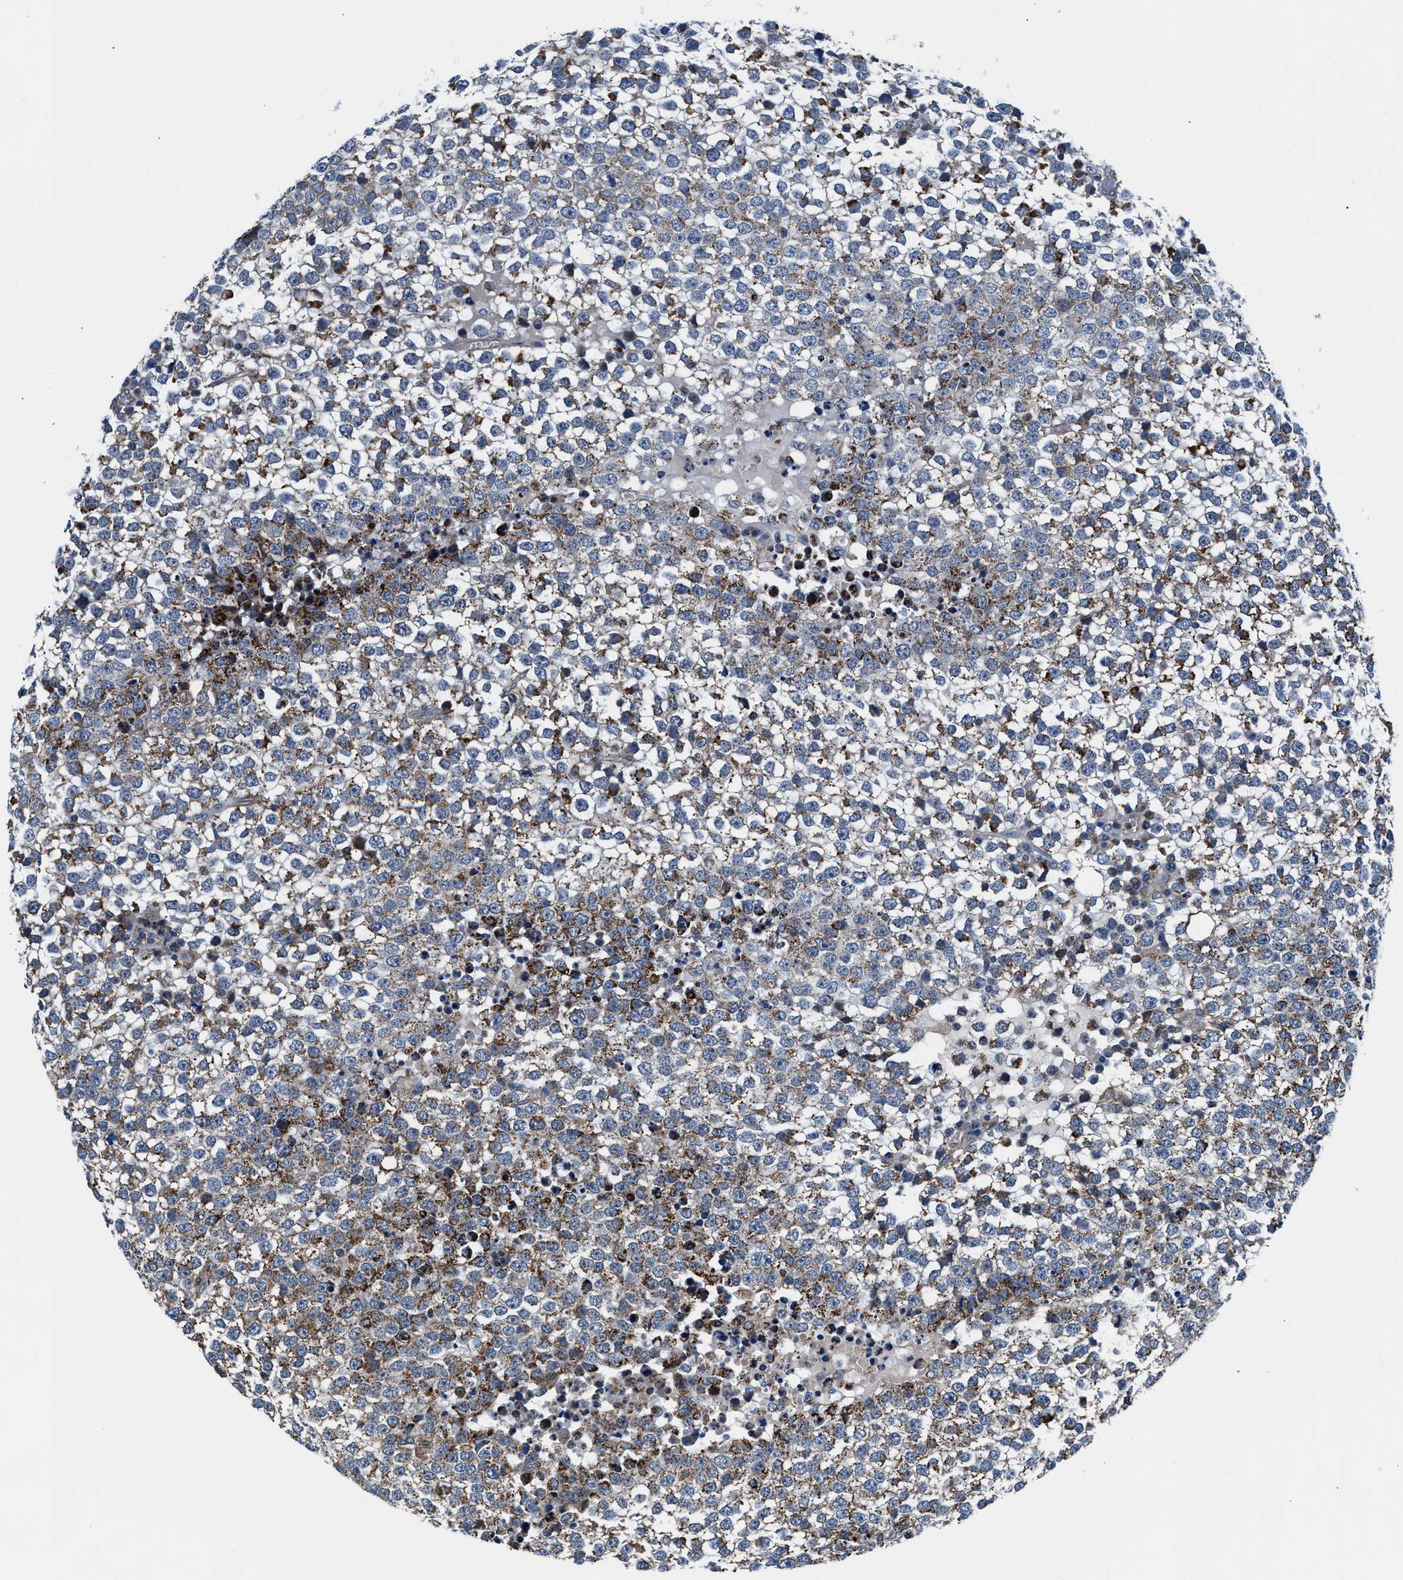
{"staining": {"intensity": "moderate", "quantity": ">75%", "location": "cytoplasmic/membranous"}, "tissue": "testis cancer", "cell_type": "Tumor cells", "image_type": "cancer", "snomed": [{"axis": "morphology", "description": "Seminoma, NOS"}, {"axis": "topography", "description": "Testis"}], "caption": "The micrograph reveals staining of testis cancer, revealing moderate cytoplasmic/membranous protein expression (brown color) within tumor cells.", "gene": "NKTR", "patient": {"sex": "male", "age": 65}}